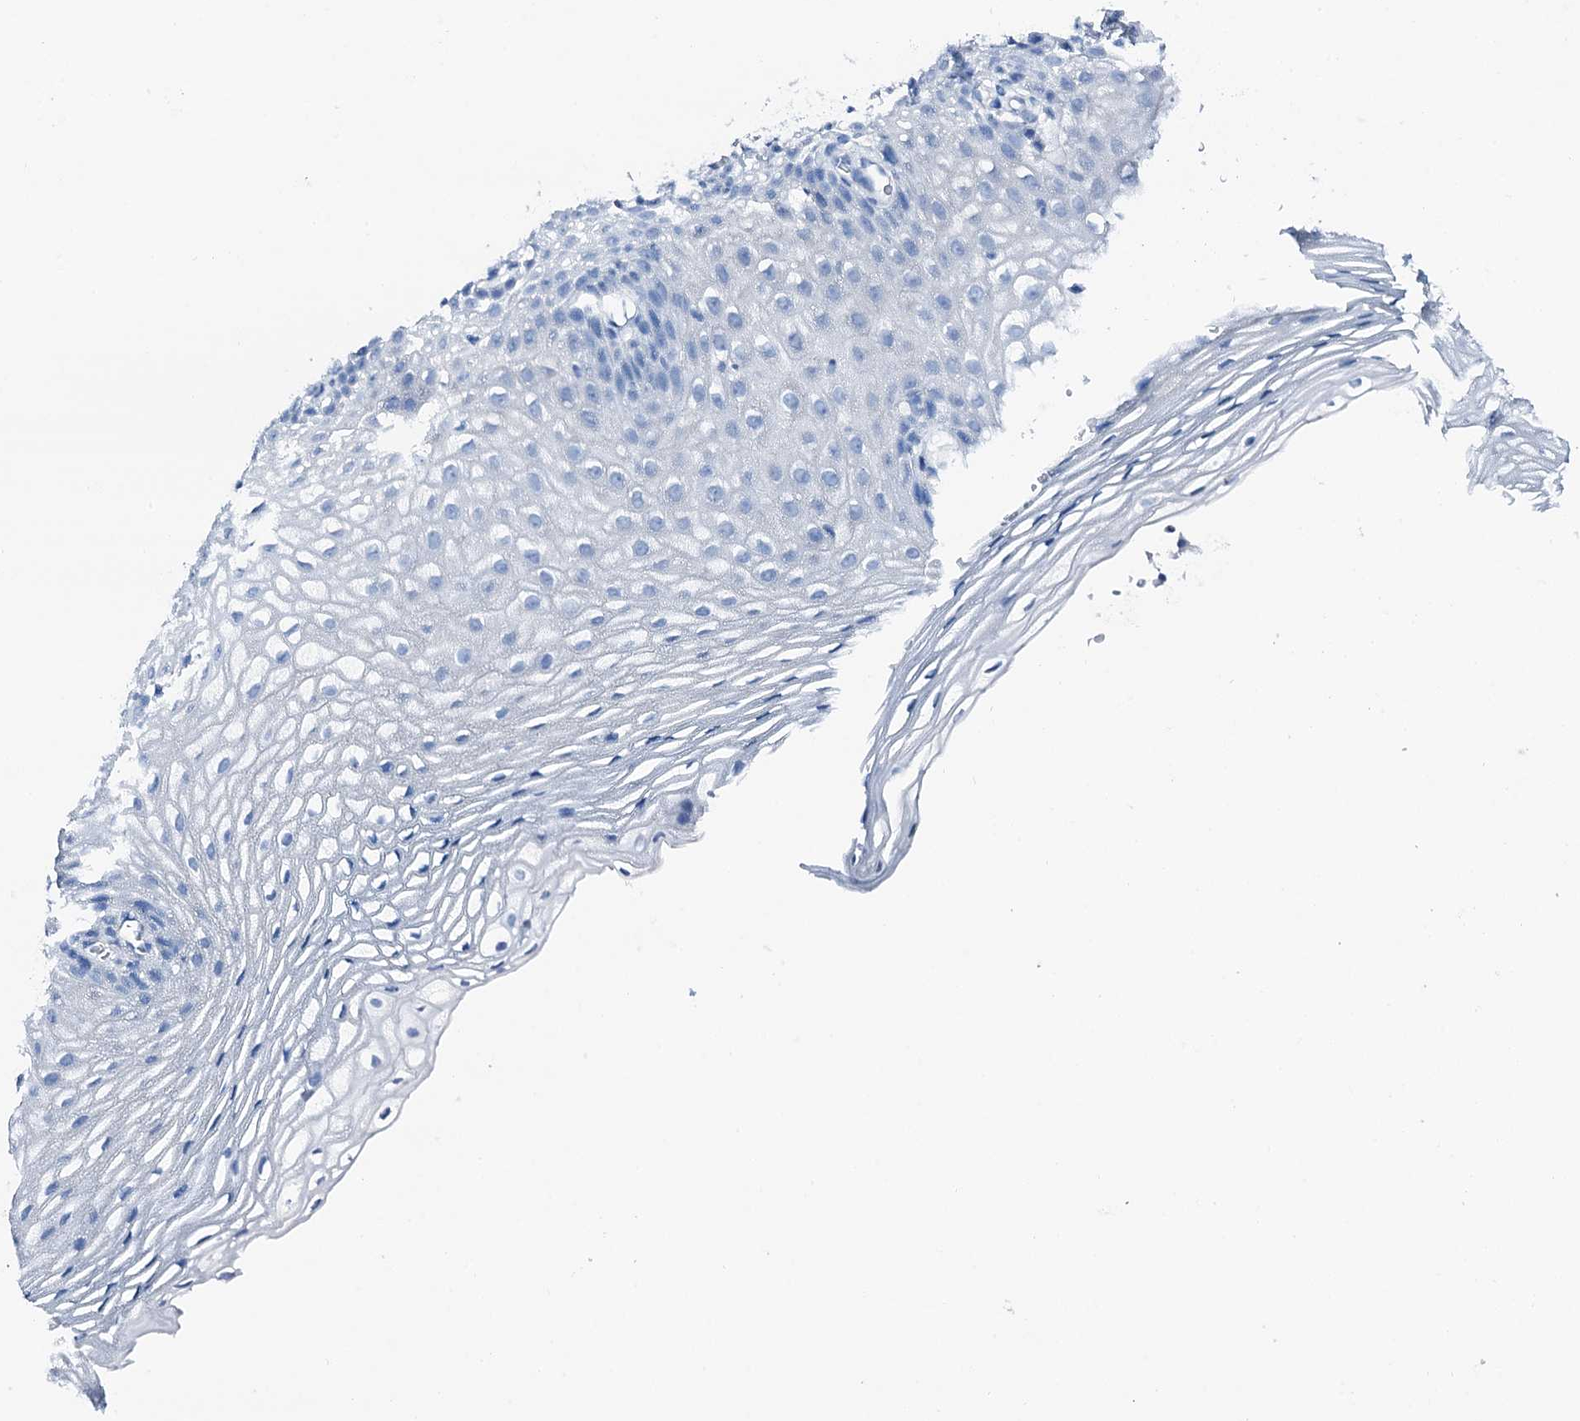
{"staining": {"intensity": "negative", "quantity": "none", "location": "none"}, "tissue": "vagina", "cell_type": "Squamous epithelial cells", "image_type": "normal", "snomed": [{"axis": "morphology", "description": "Normal tissue, NOS"}, {"axis": "topography", "description": "Vagina"}], "caption": "High power microscopy histopathology image of an immunohistochemistry (IHC) image of benign vagina, revealing no significant expression in squamous epithelial cells.", "gene": "PTH", "patient": {"sex": "female", "age": 60}}